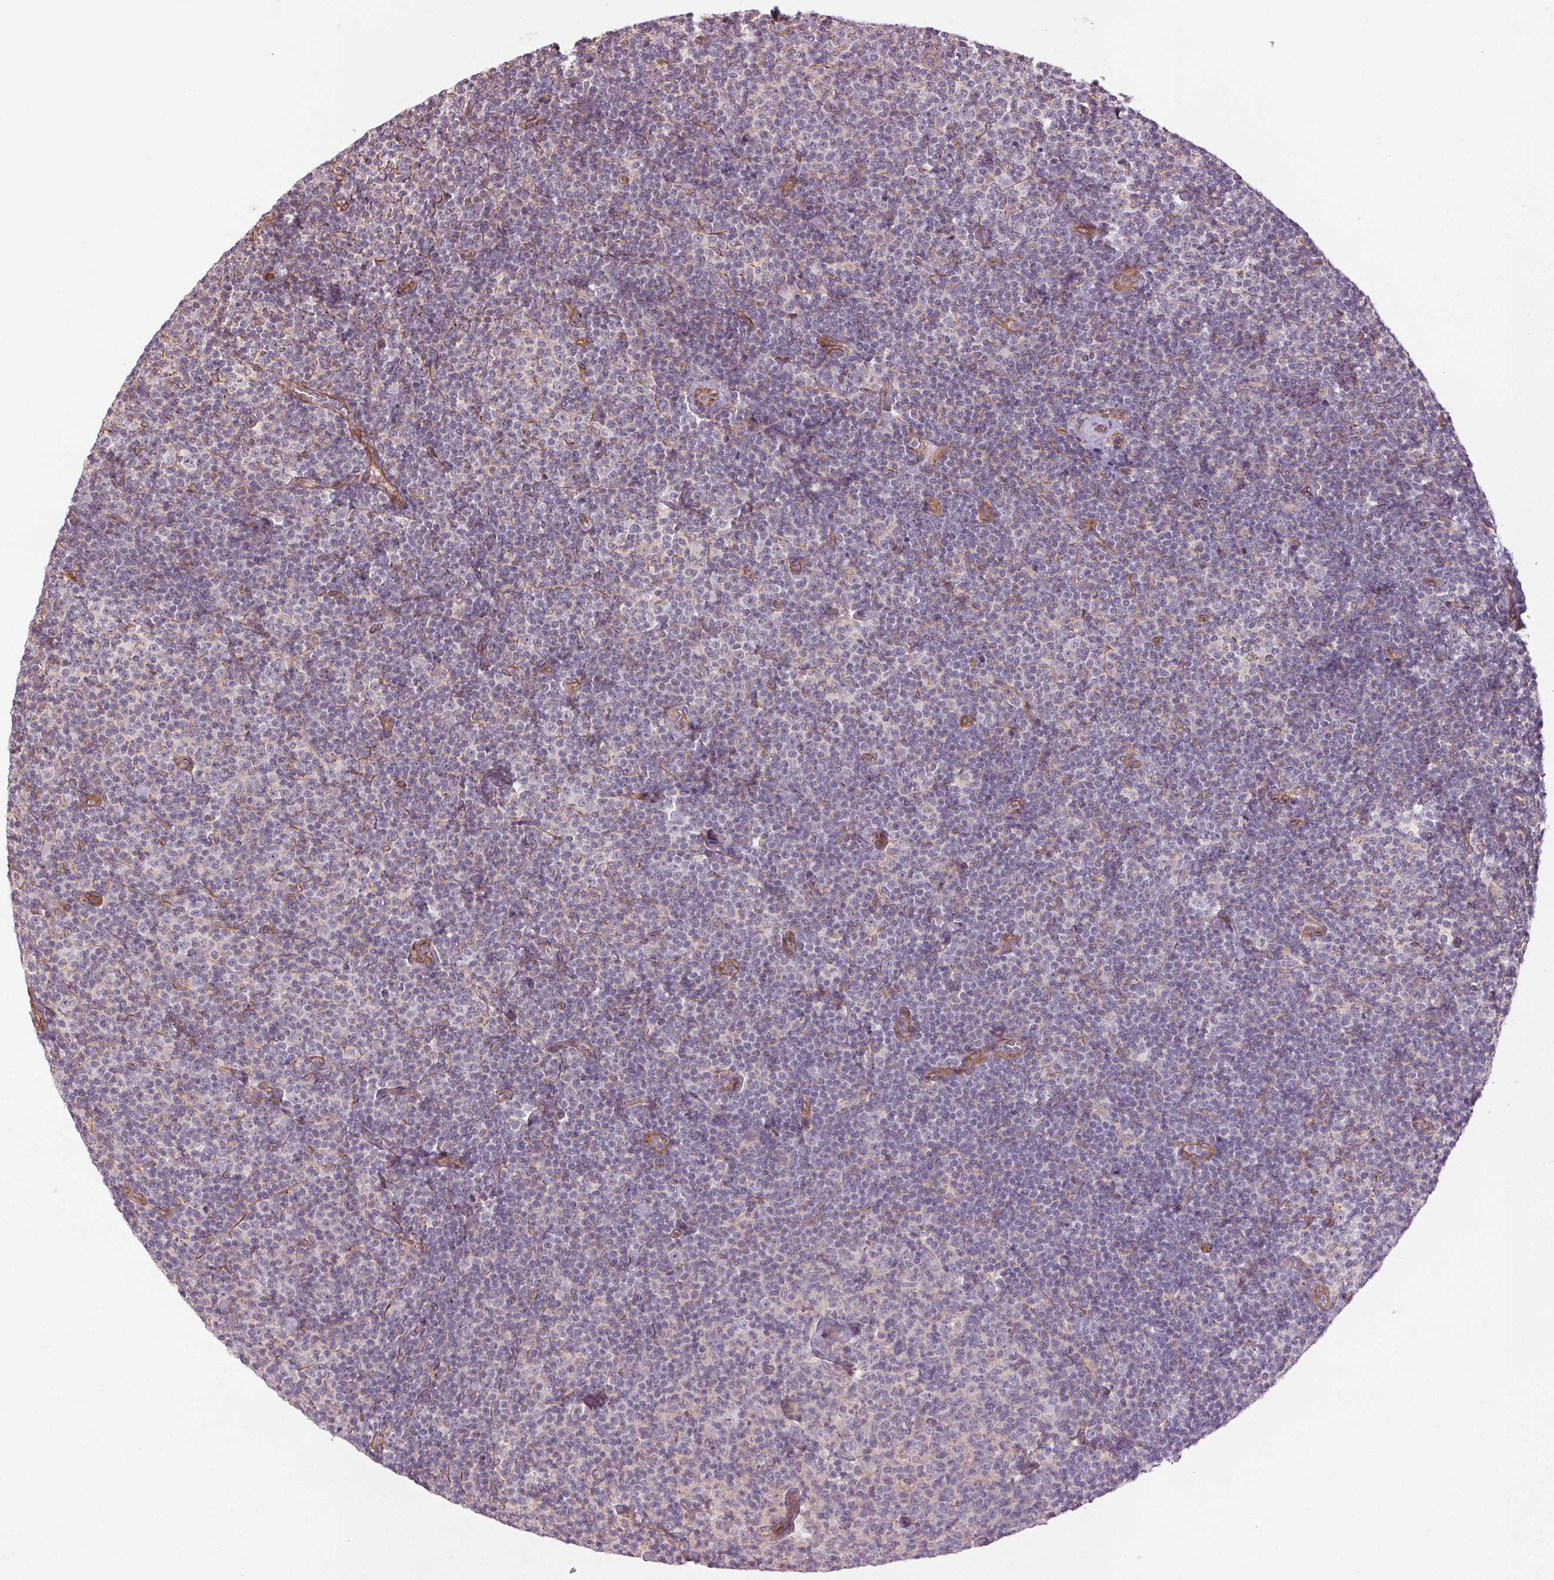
{"staining": {"intensity": "negative", "quantity": "none", "location": "none"}, "tissue": "lymphoma", "cell_type": "Tumor cells", "image_type": "cancer", "snomed": [{"axis": "morphology", "description": "Malignant lymphoma, non-Hodgkin's type, Low grade"}, {"axis": "topography", "description": "Lymph node"}], "caption": "High magnification brightfield microscopy of low-grade malignant lymphoma, non-Hodgkin's type stained with DAB (brown) and counterstained with hematoxylin (blue): tumor cells show no significant expression.", "gene": "CCSER1", "patient": {"sex": "male", "age": 81}}